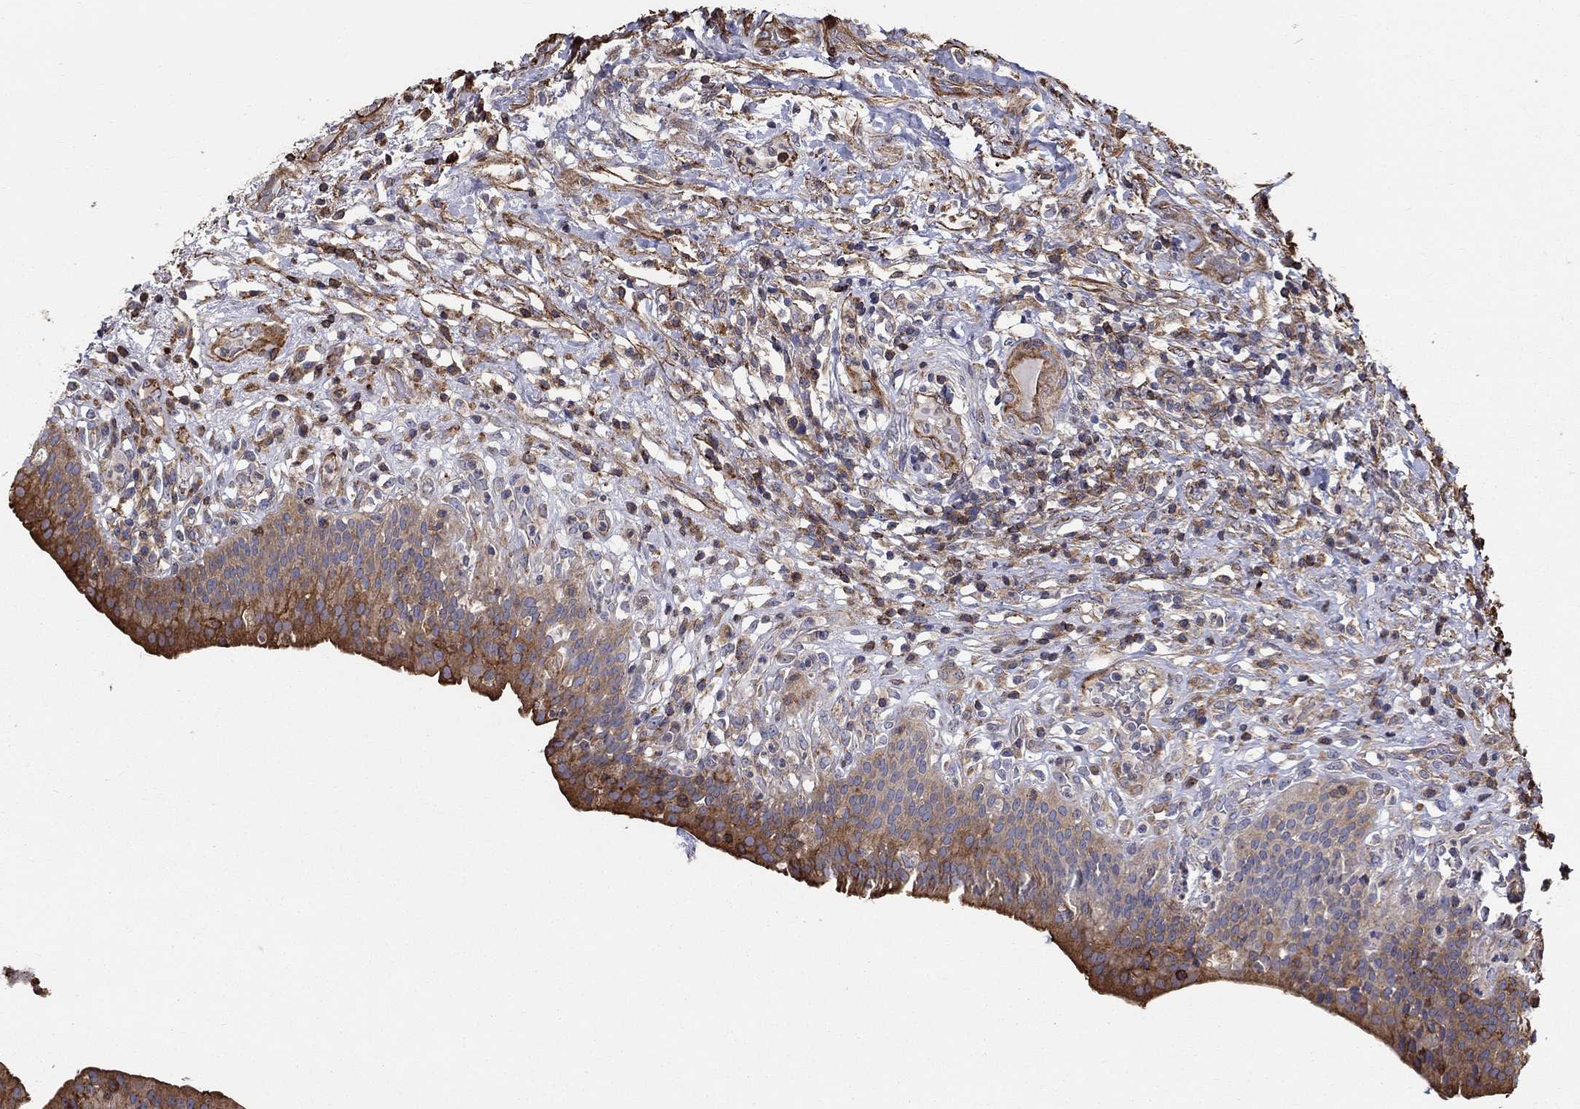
{"staining": {"intensity": "strong", "quantity": "<25%", "location": "cytoplasmic/membranous"}, "tissue": "urinary bladder", "cell_type": "Urothelial cells", "image_type": "normal", "snomed": [{"axis": "morphology", "description": "Normal tissue, NOS"}, {"axis": "topography", "description": "Urinary bladder"}], "caption": "This is a photomicrograph of immunohistochemistry staining of benign urinary bladder, which shows strong staining in the cytoplasmic/membranous of urothelial cells.", "gene": "NPHP1", "patient": {"sex": "male", "age": 66}}